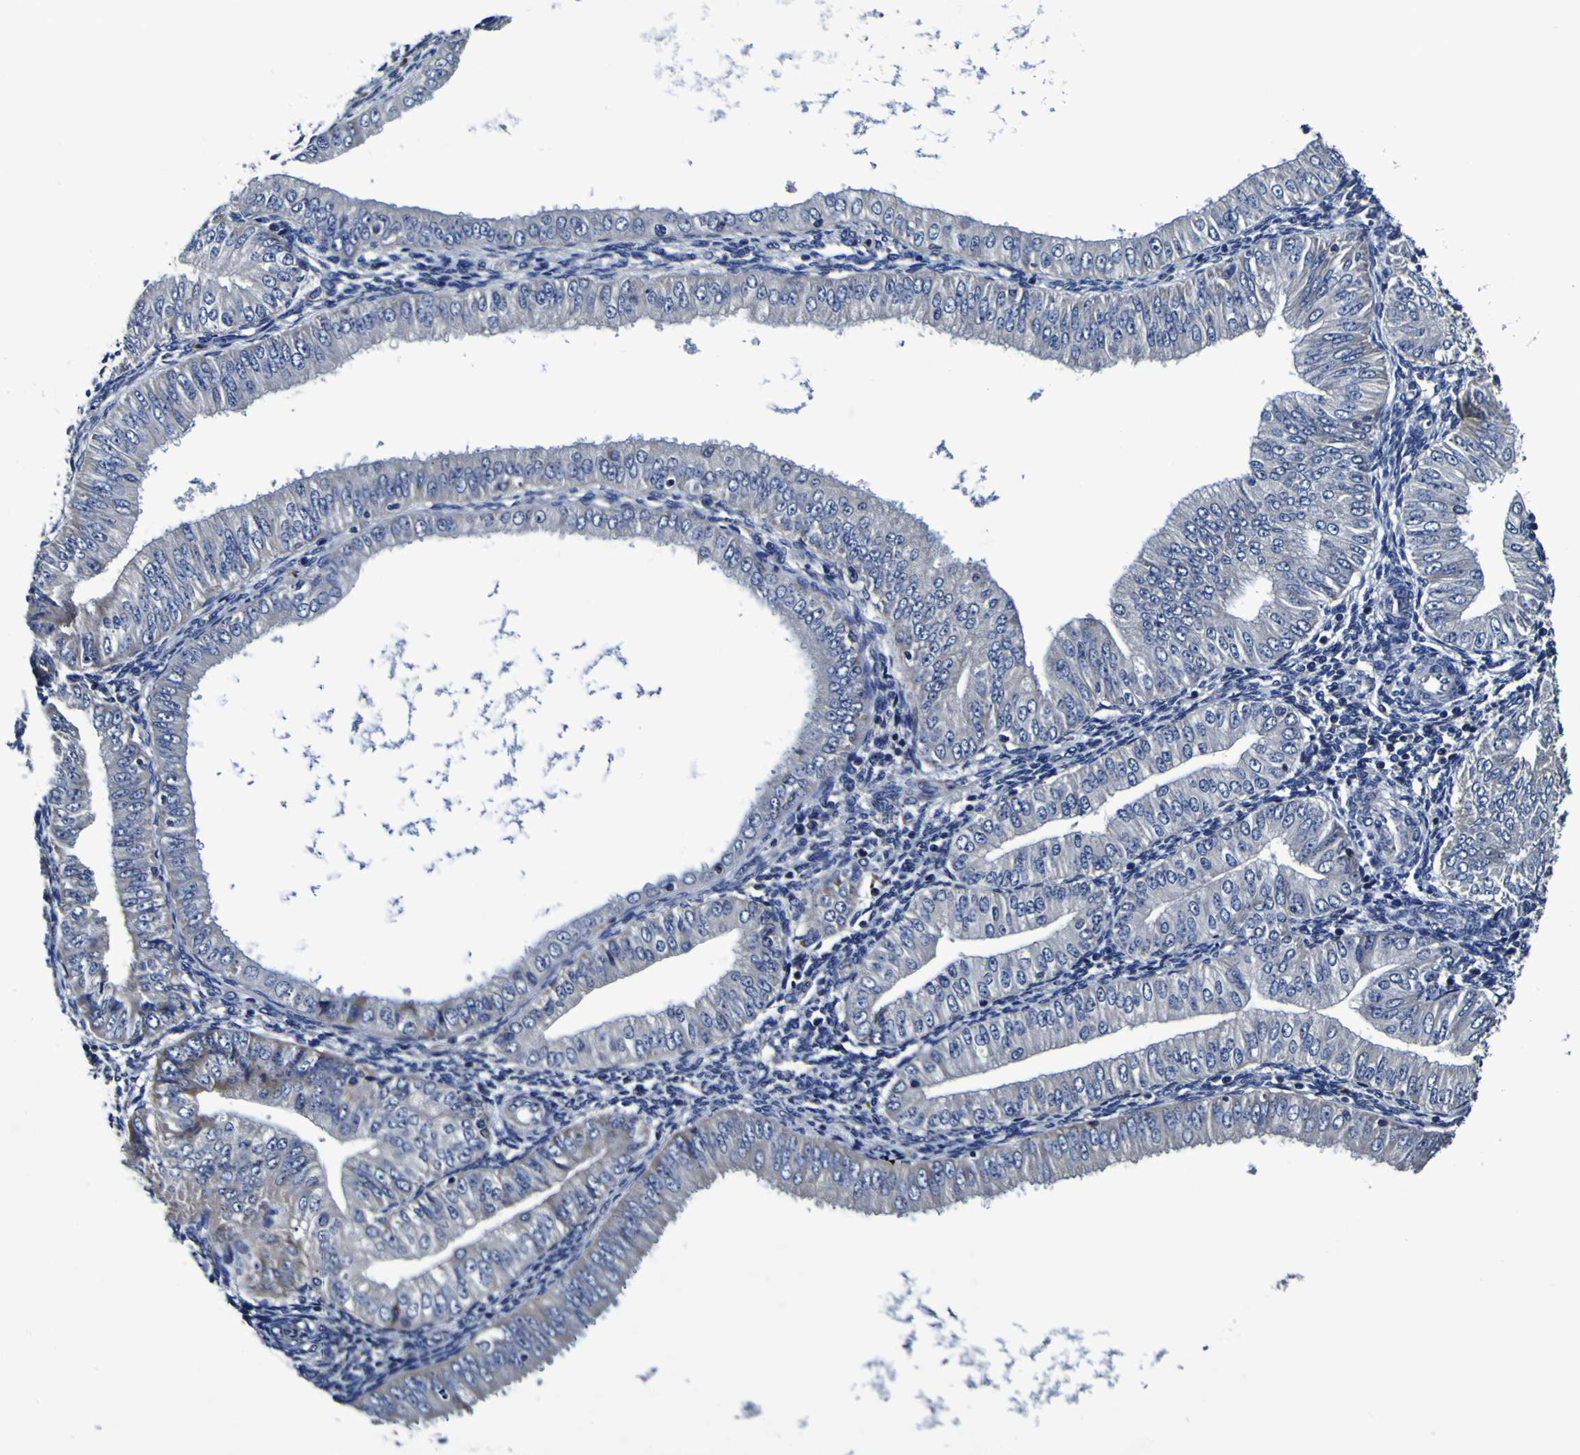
{"staining": {"intensity": "negative", "quantity": "none", "location": "none"}, "tissue": "endometrial cancer", "cell_type": "Tumor cells", "image_type": "cancer", "snomed": [{"axis": "morphology", "description": "Normal tissue, NOS"}, {"axis": "morphology", "description": "Adenocarcinoma, NOS"}, {"axis": "topography", "description": "Endometrium"}], "caption": "Histopathology image shows no significant protein positivity in tumor cells of endometrial adenocarcinoma. (Immunohistochemistry (ihc), brightfield microscopy, high magnification).", "gene": "PANK4", "patient": {"sex": "female", "age": 53}}